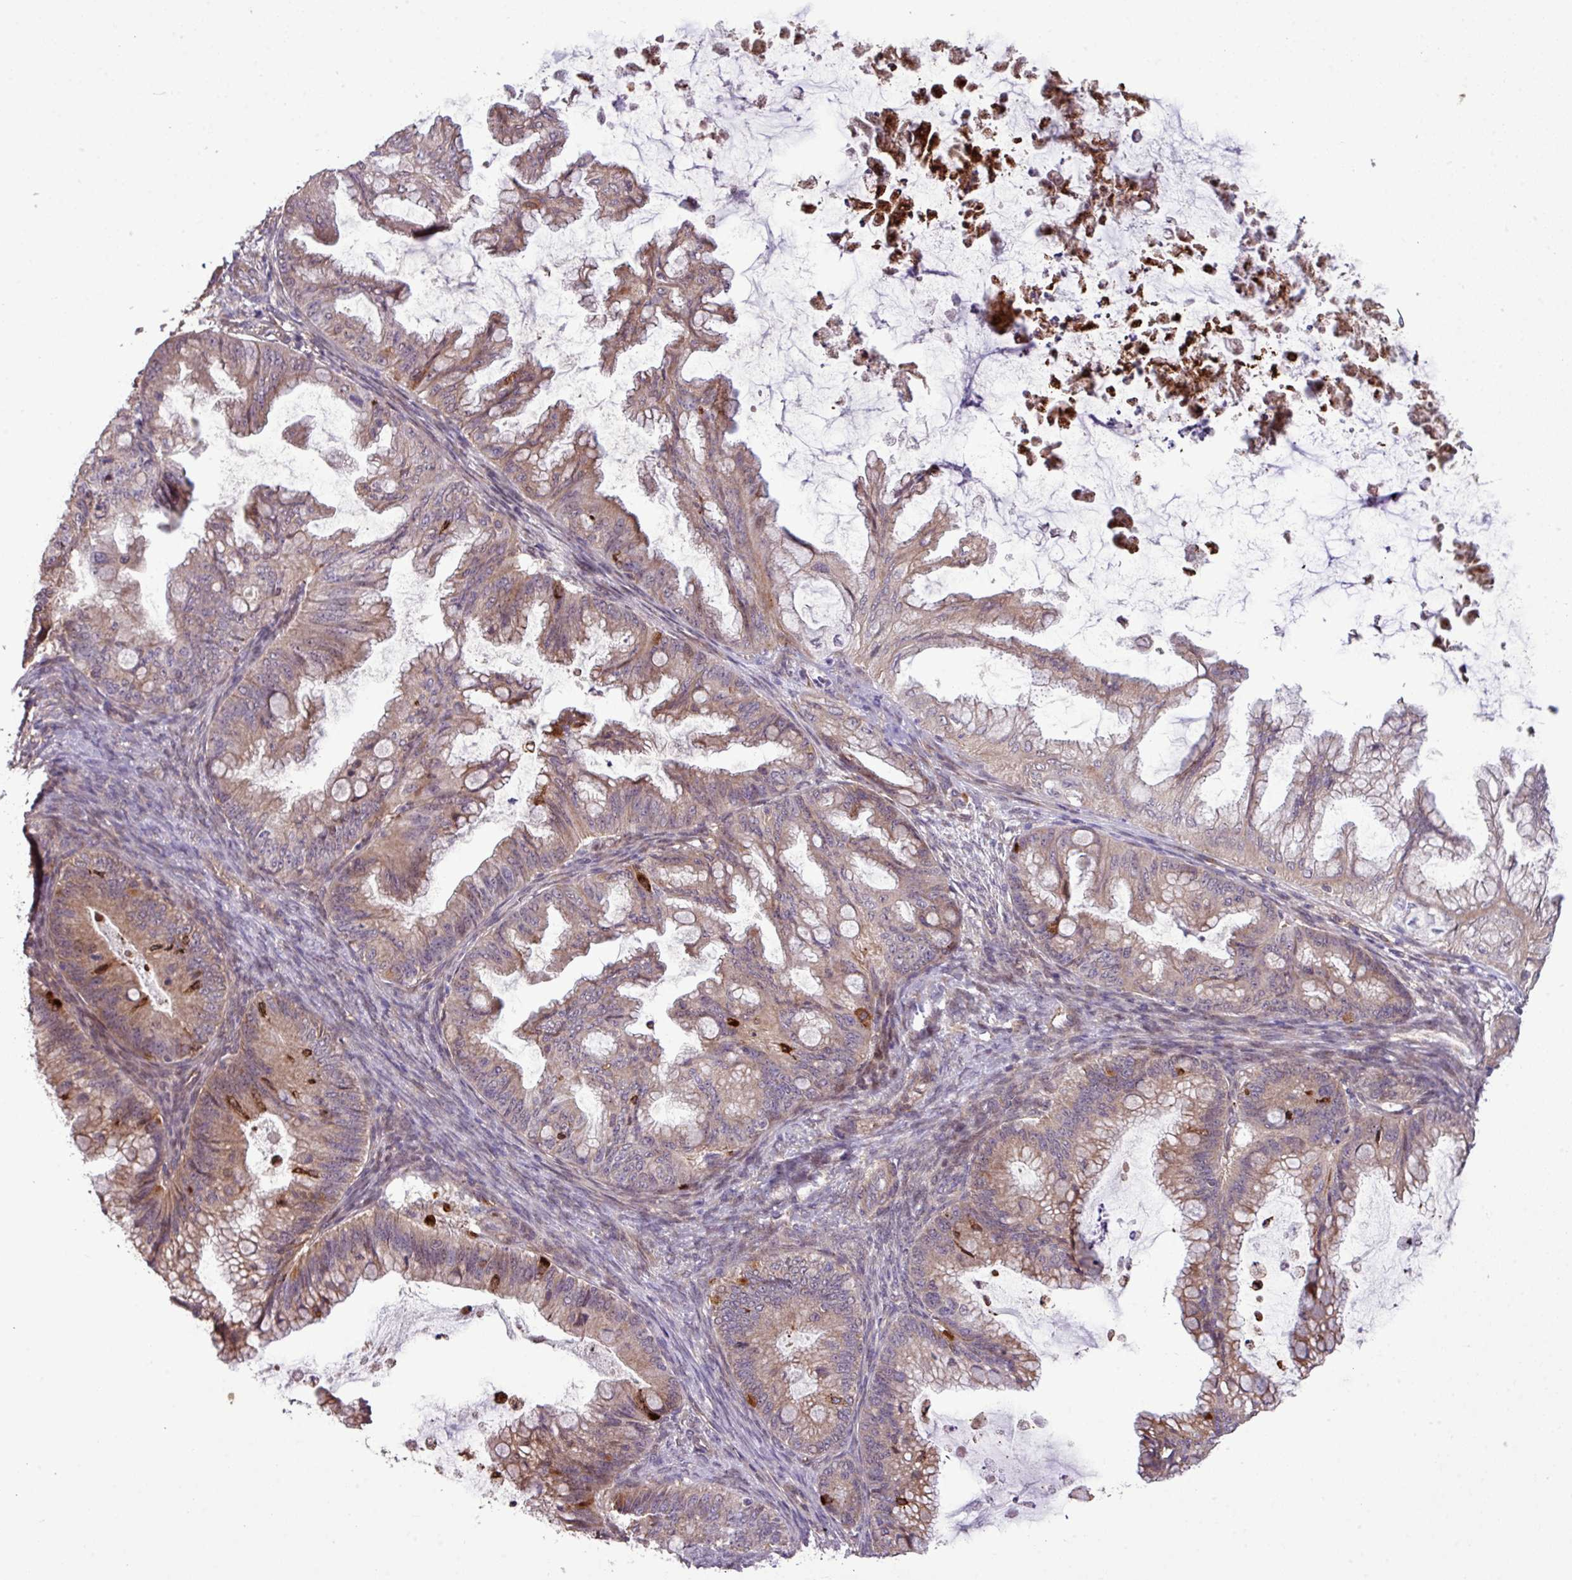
{"staining": {"intensity": "moderate", "quantity": ">75%", "location": "cytoplasmic/membranous,nuclear"}, "tissue": "ovarian cancer", "cell_type": "Tumor cells", "image_type": "cancer", "snomed": [{"axis": "morphology", "description": "Cystadenocarcinoma, mucinous, NOS"}, {"axis": "topography", "description": "Ovary"}], "caption": "Protein staining by immunohistochemistry (IHC) shows moderate cytoplasmic/membranous and nuclear positivity in approximately >75% of tumor cells in mucinous cystadenocarcinoma (ovarian).", "gene": "XIAP", "patient": {"sex": "female", "age": 35}}